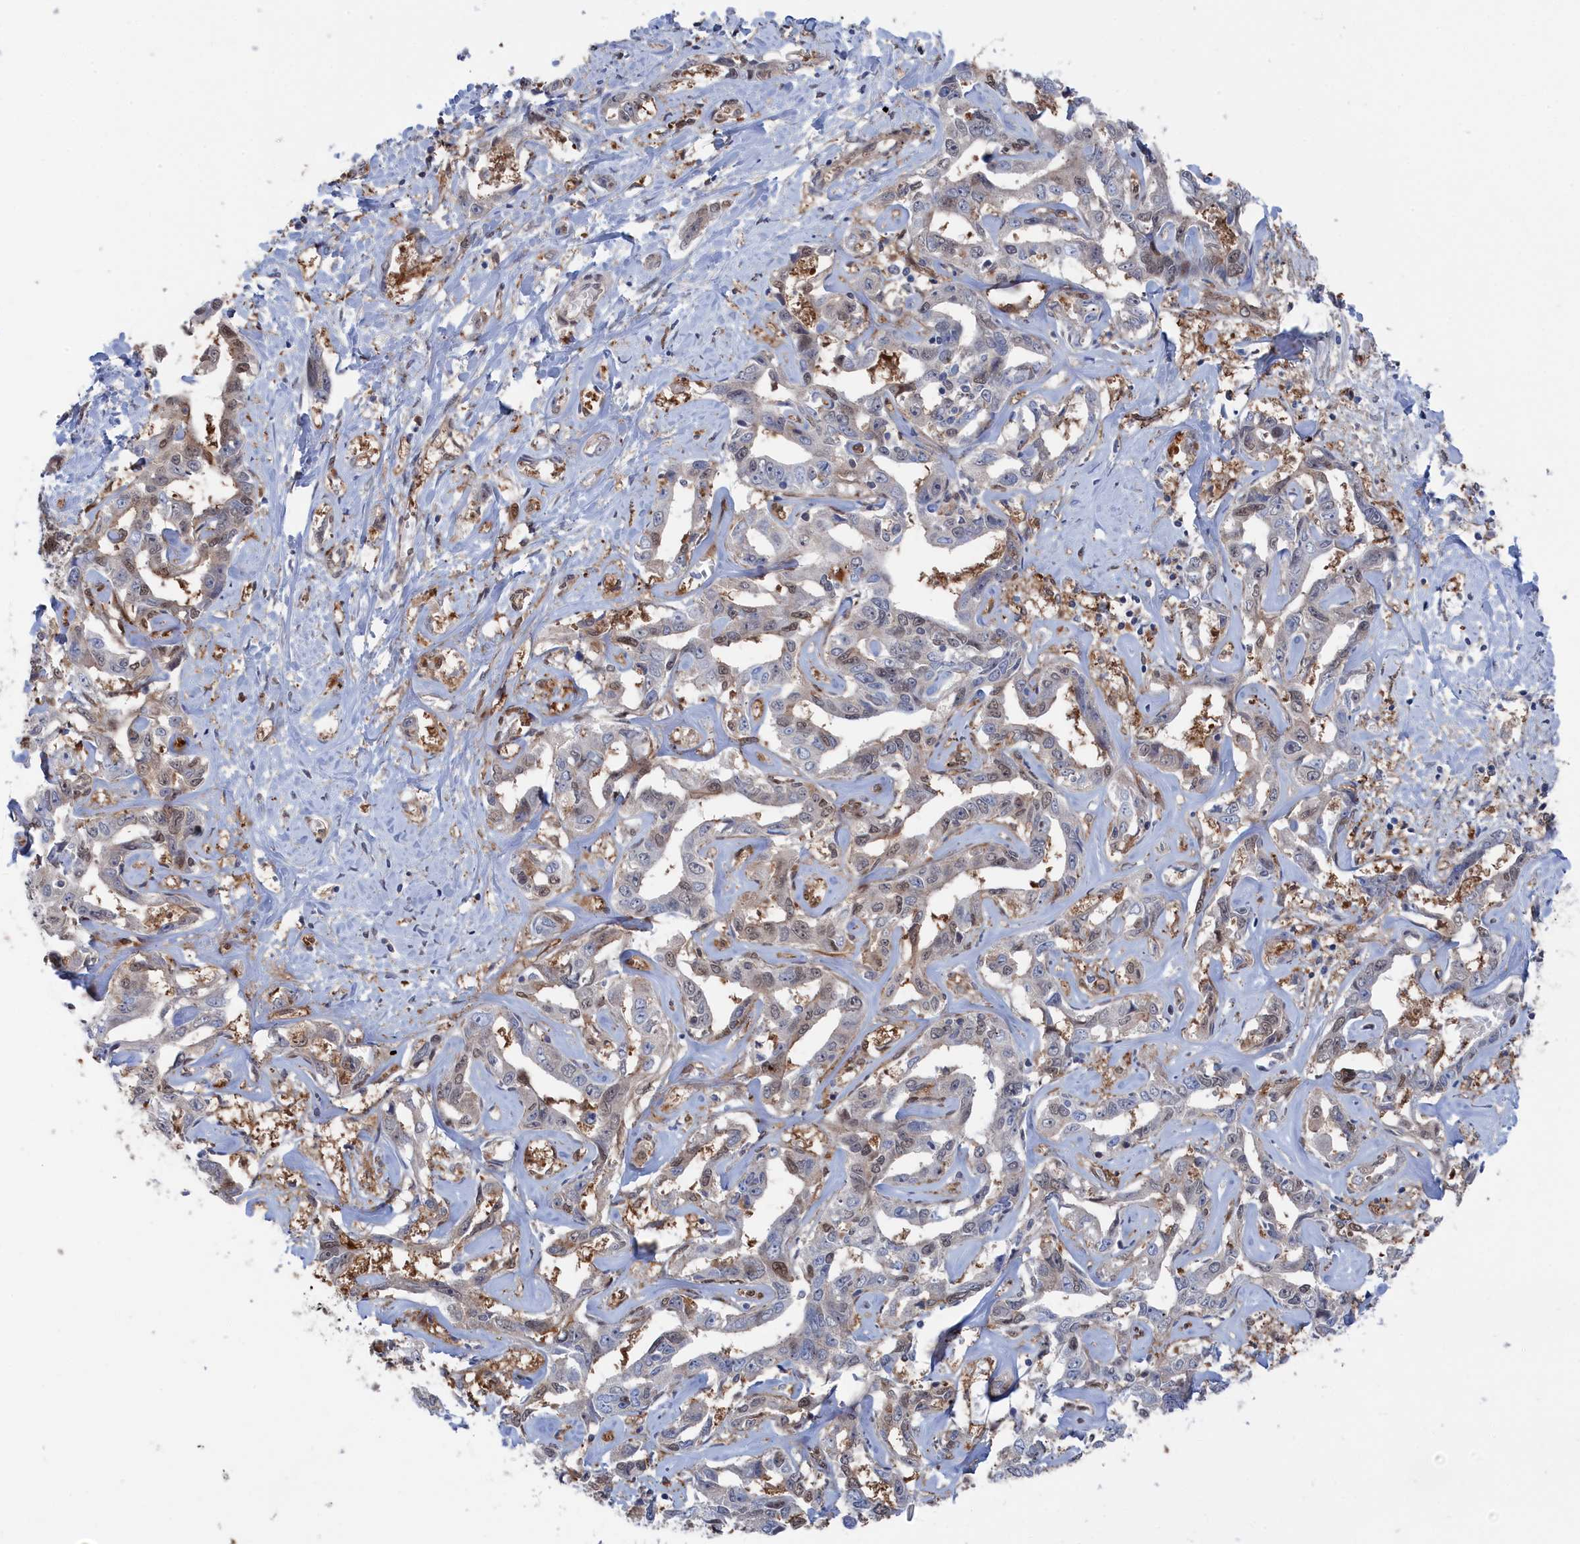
{"staining": {"intensity": "negative", "quantity": "none", "location": "none"}, "tissue": "liver cancer", "cell_type": "Tumor cells", "image_type": "cancer", "snomed": [{"axis": "morphology", "description": "Cholangiocarcinoma"}, {"axis": "topography", "description": "Liver"}], "caption": "A histopathology image of human cholangiocarcinoma (liver) is negative for staining in tumor cells. (Stains: DAB immunohistochemistry (IHC) with hematoxylin counter stain, Microscopy: brightfield microscopy at high magnification).", "gene": "IRGQ", "patient": {"sex": "male", "age": 59}}